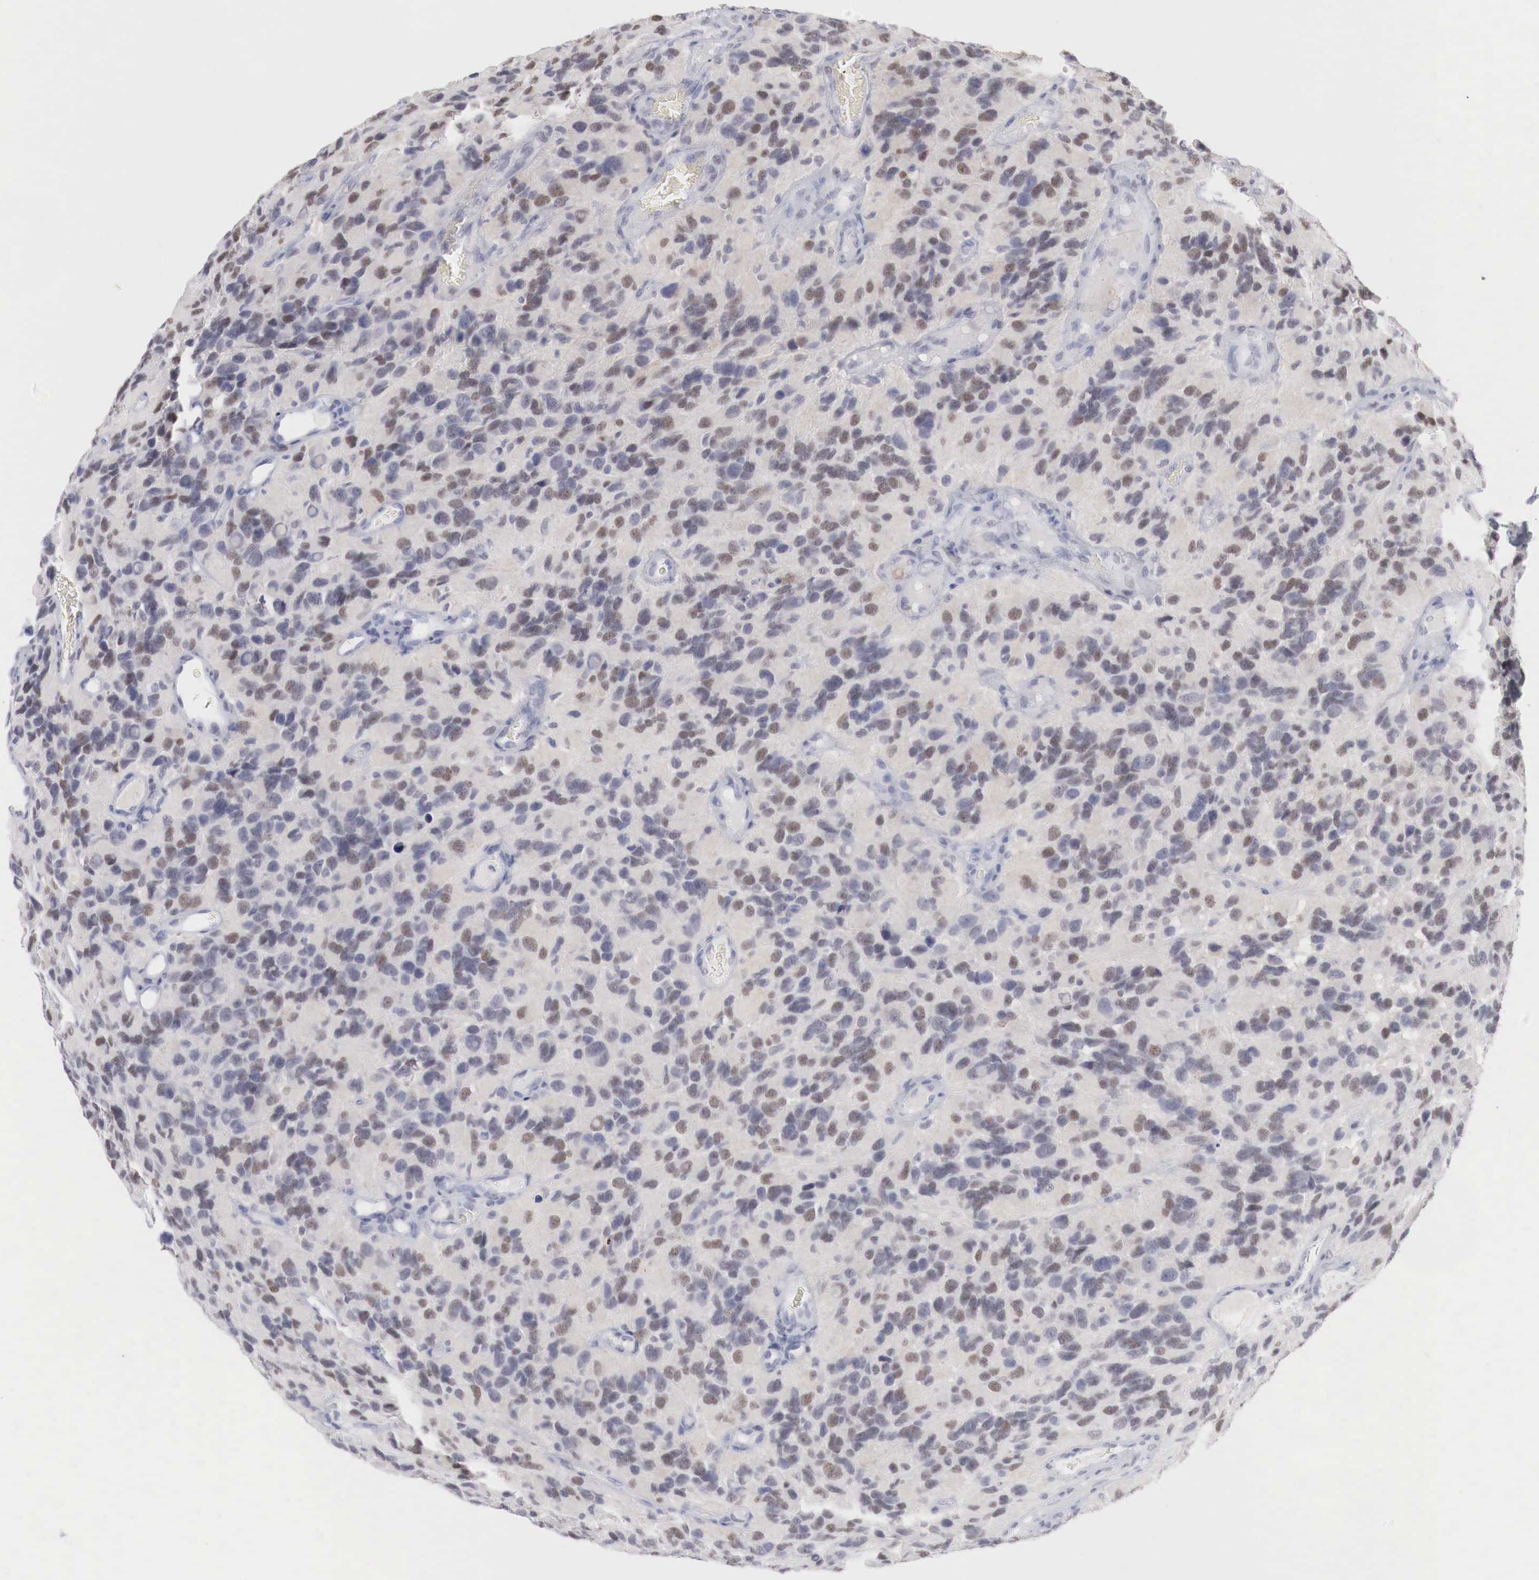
{"staining": {"intensity": "moderate", "quantity": "25%-75%", "location": "nuclear"}, "tissue": "glioma", "cell_type": "Tumor cells", "image_type": "cancer", "snomed": [{"axis": "morphology", "description": "Glioma, malignant, High grade"}, {"axis": "topography", "description": "Brain"}], "caption": "Immunohistochemical staining of glioma displays moderate nuclear protein expression in approximately 25%-75% of tumor cells.", "gene": "FOXP2", "patient": {"sex": "male", "age": 77}}